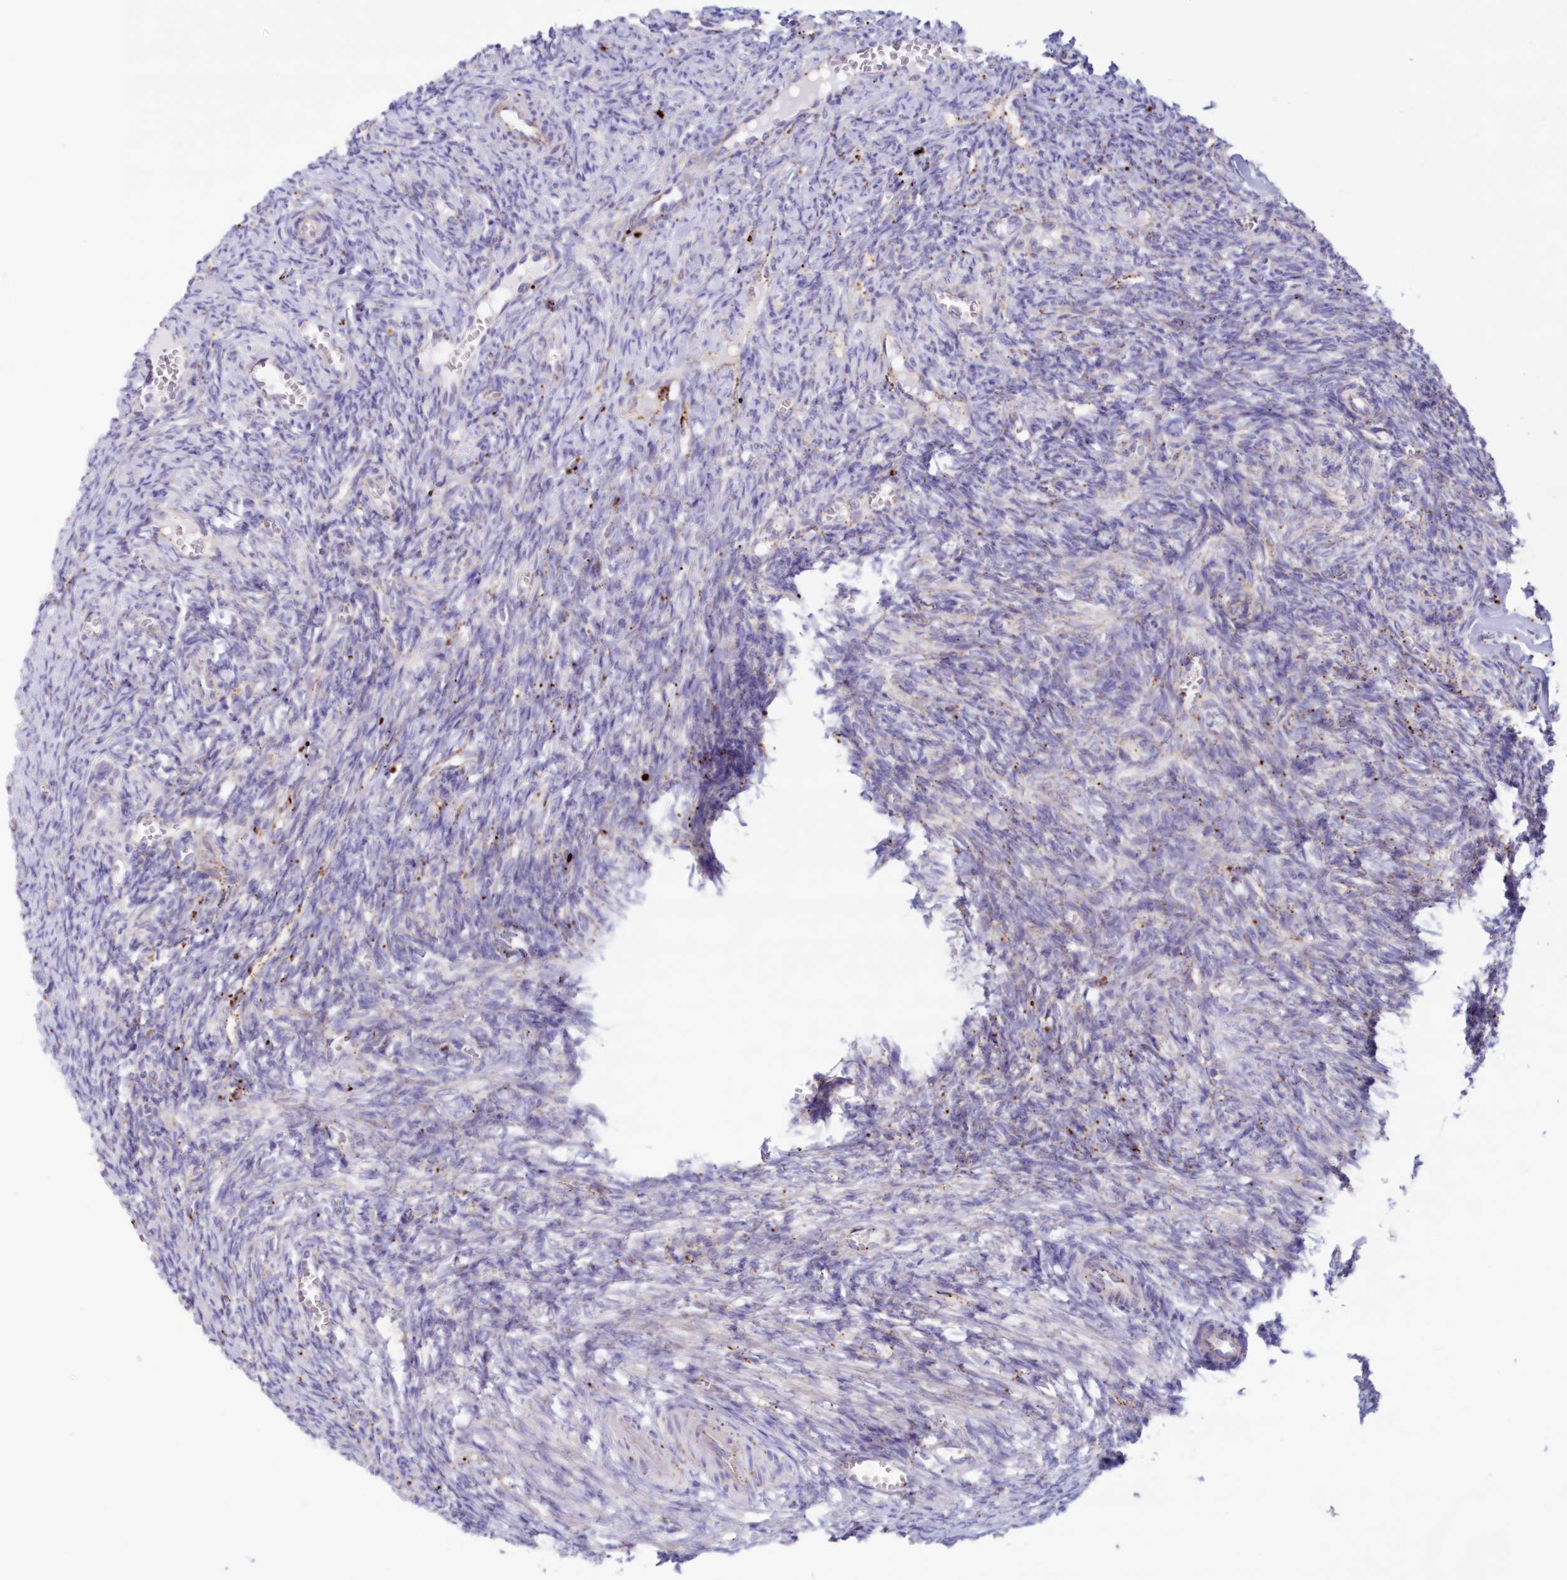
{"staining": {"intensity": "negative", "quantity": "none", "location": "none"}, "tissue": "ovary", "cell_type": "Ovarian stroma cells", "image_type": "normal", "snomed": [{"axis": "morphology", "description": "Normal tissue, NOS"}, {"axis": "topography", "description": "Ovary"}], "caption": "Immunohistochemical staining of benign human ovary reveals no significant expression in ovarian stroma cells.", "gene": "TPP1", "patient": {"sex": "female", "age": 27}}